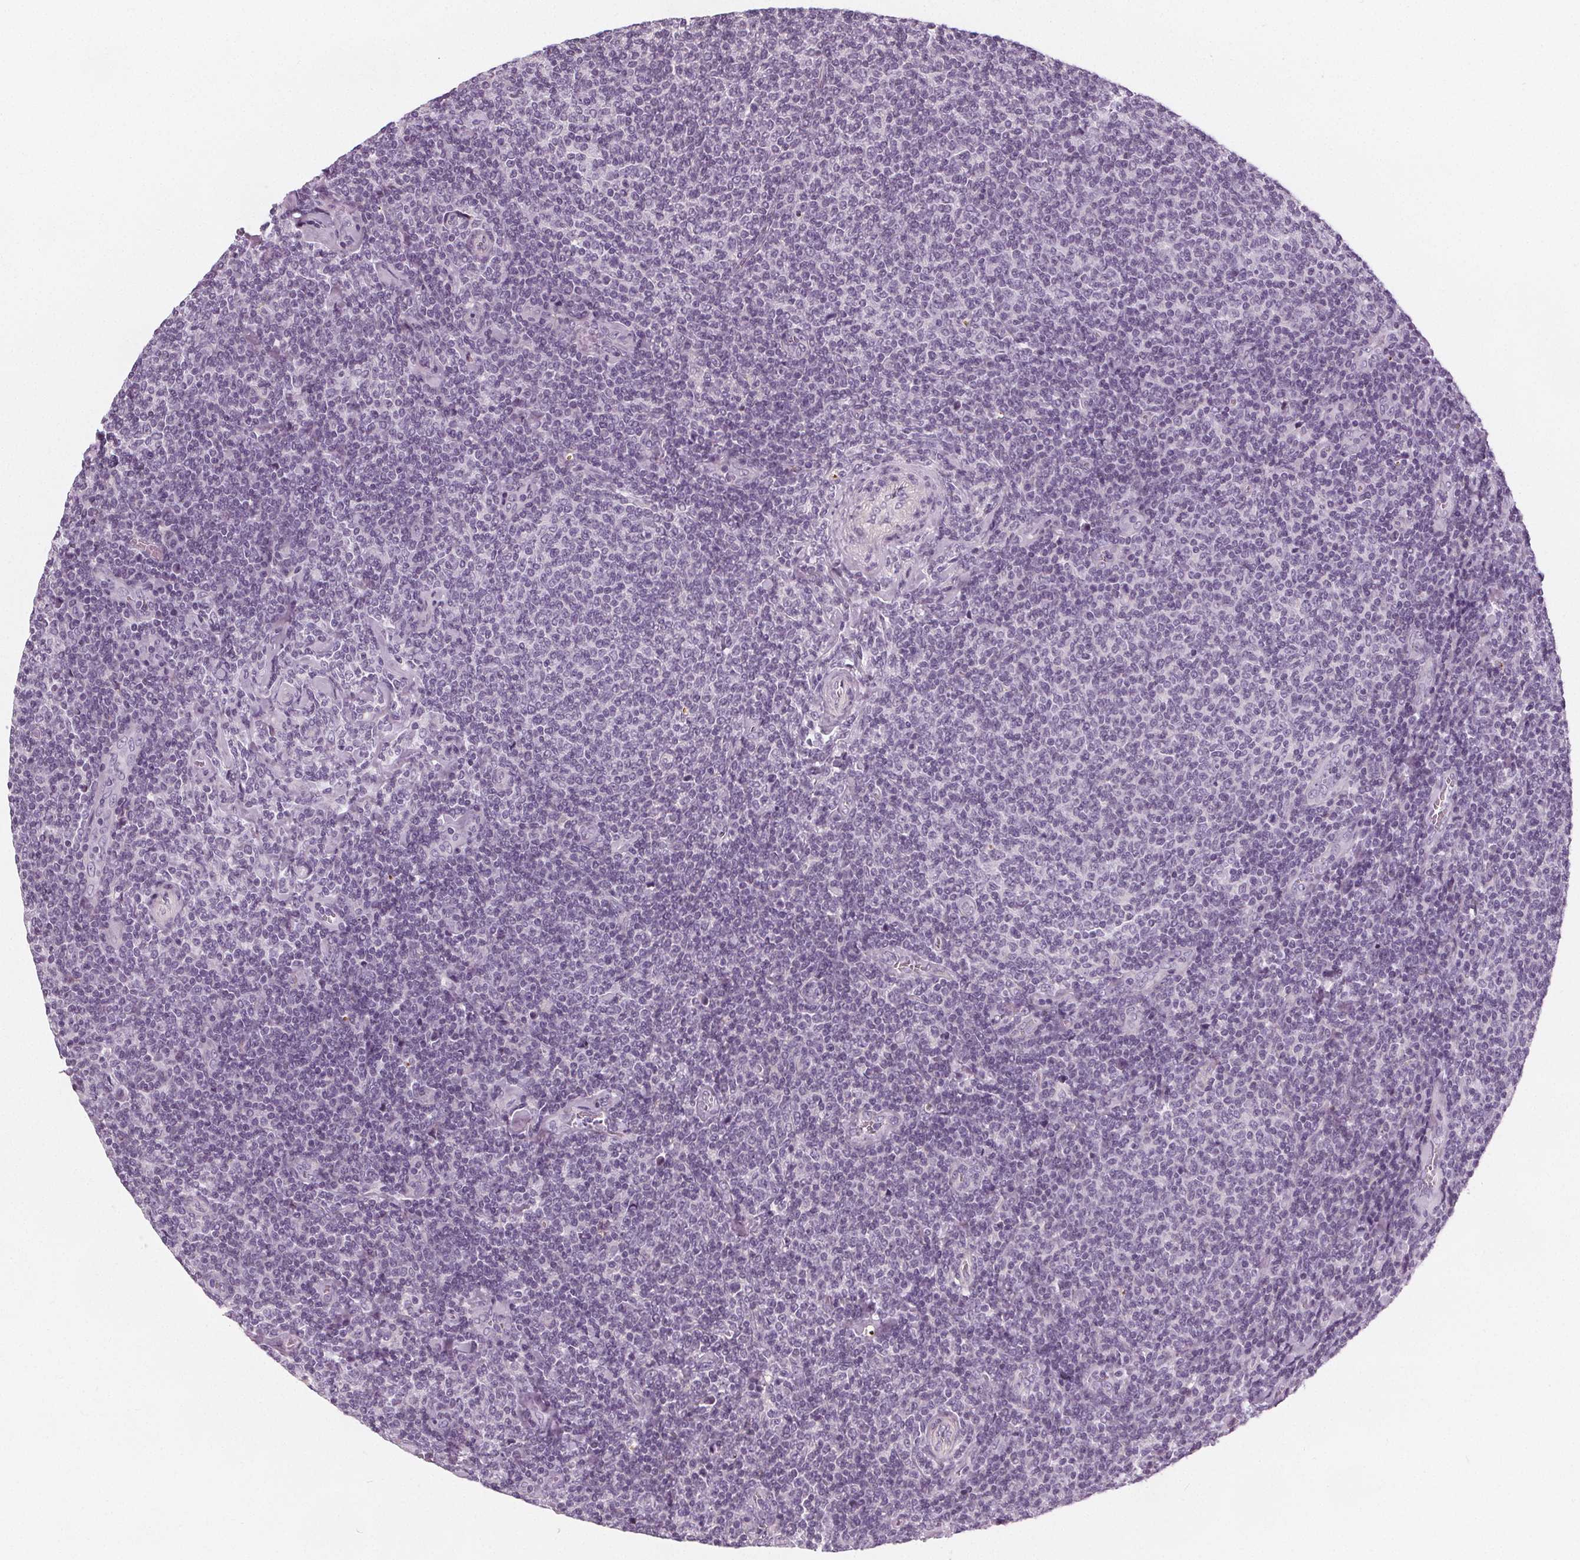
{"staining": {"intensity": "negative", "quantity": "none", "location": "none"}, "tissue": "lymphoma", "cell_type": "Tumor cells", "image_type": "cancer", "snomed": [{"axis": "morphology", "description": "Malignant lymphoma, non-Hodgkin's type, Low grade"}, {"axis": "topography", "description": "Lymph node"}], "caption": "This is an IHC image of human low-grade malignant lymphoma, non-Hodgkin's type. There is no positivity in tumor cells.", "gene": "SLC5A12", "patient": {"sex": "male", "age": 52}}